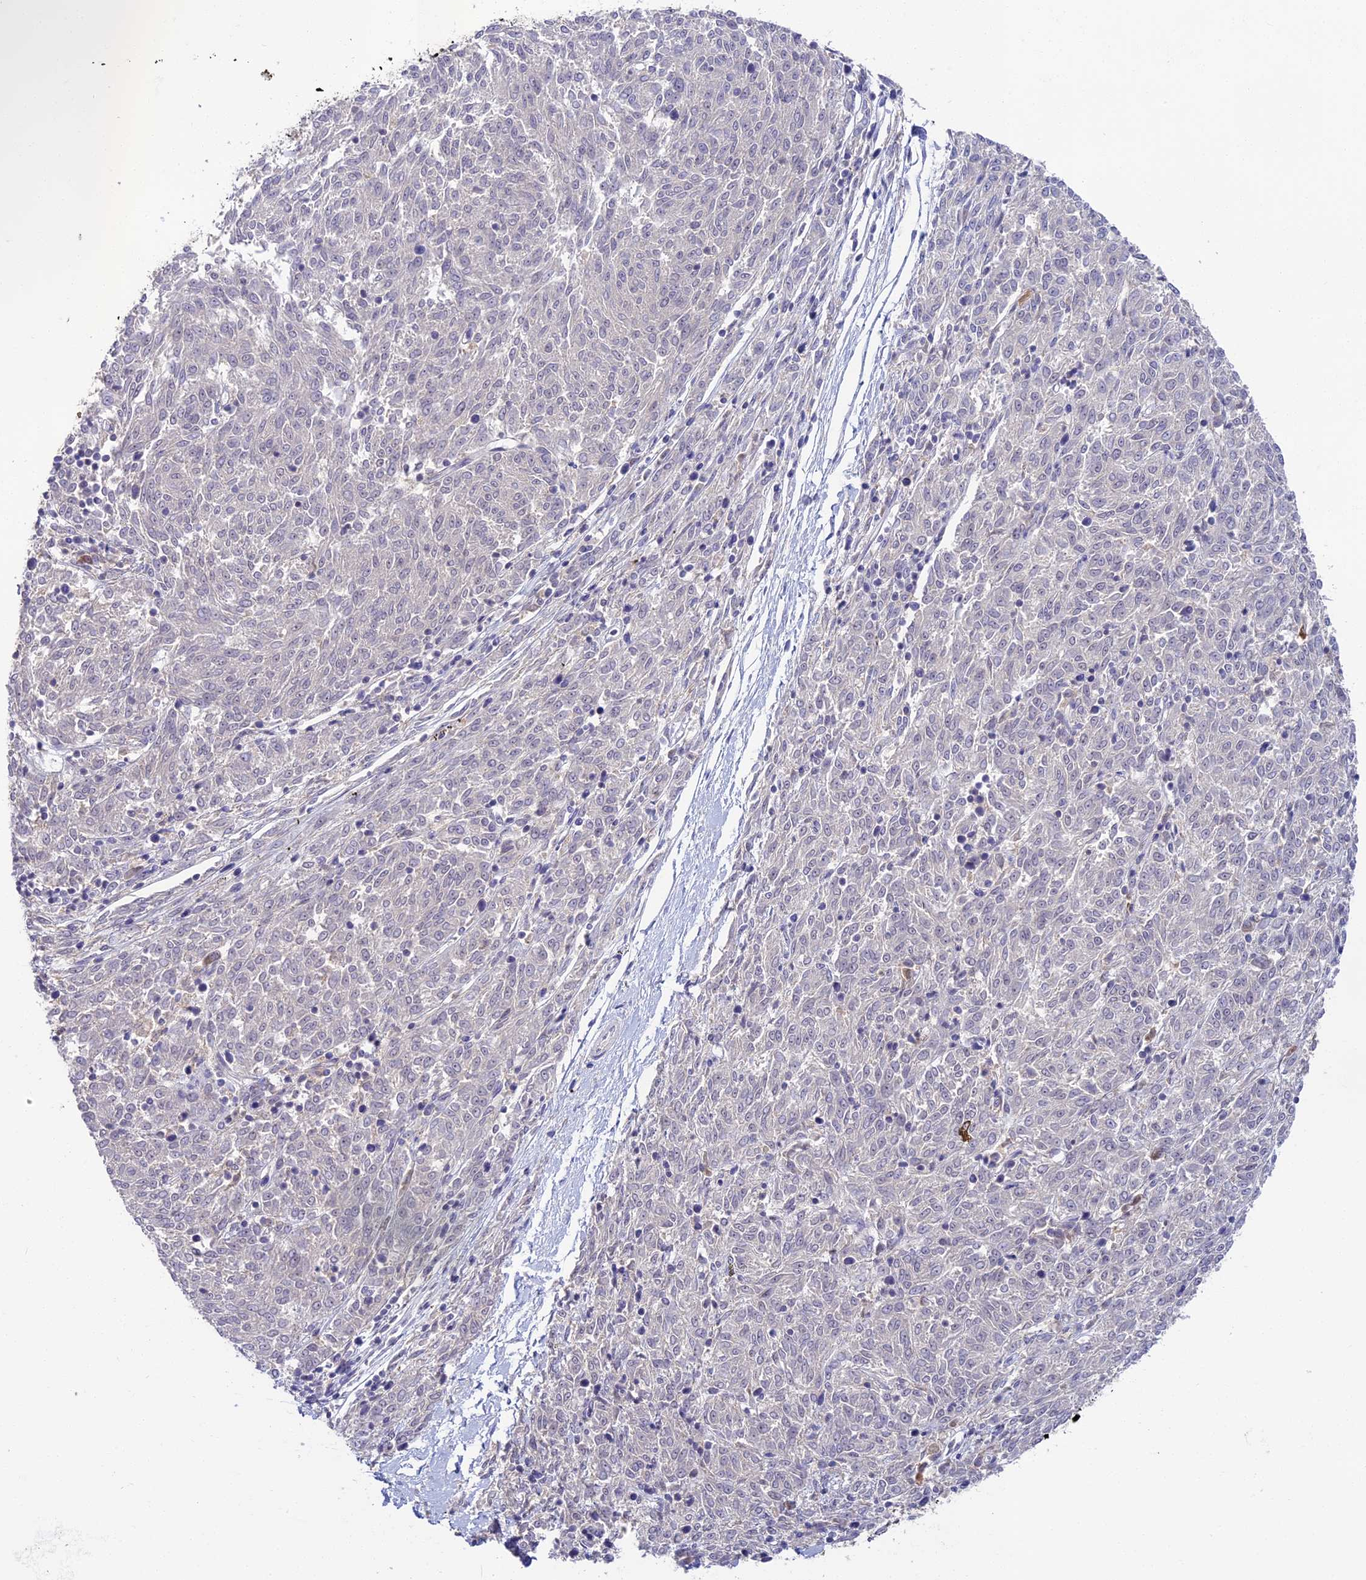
{"staining": {"intensity": "weak", "quantity": "<25%", "location": "cytoplasmic/membranous"}, "tissue": "melanoma", "cell_type": "Tumor cells", "image_type": "cancer", "snomed": [{"axis": "morphology", "description": "Malignant melanoma, NOS"}, {"axis": "topography", "description": "Skin"}], "caption": "A histopathology image of malignant melanoma stained for a protein exhibits no brown staining in tumor cells. (DAB immunohistochemistry visualized using brightfield microscopy, high magnification).", "gene": "ADGRD1", "patient": {"sex": "female", "age": 72}}